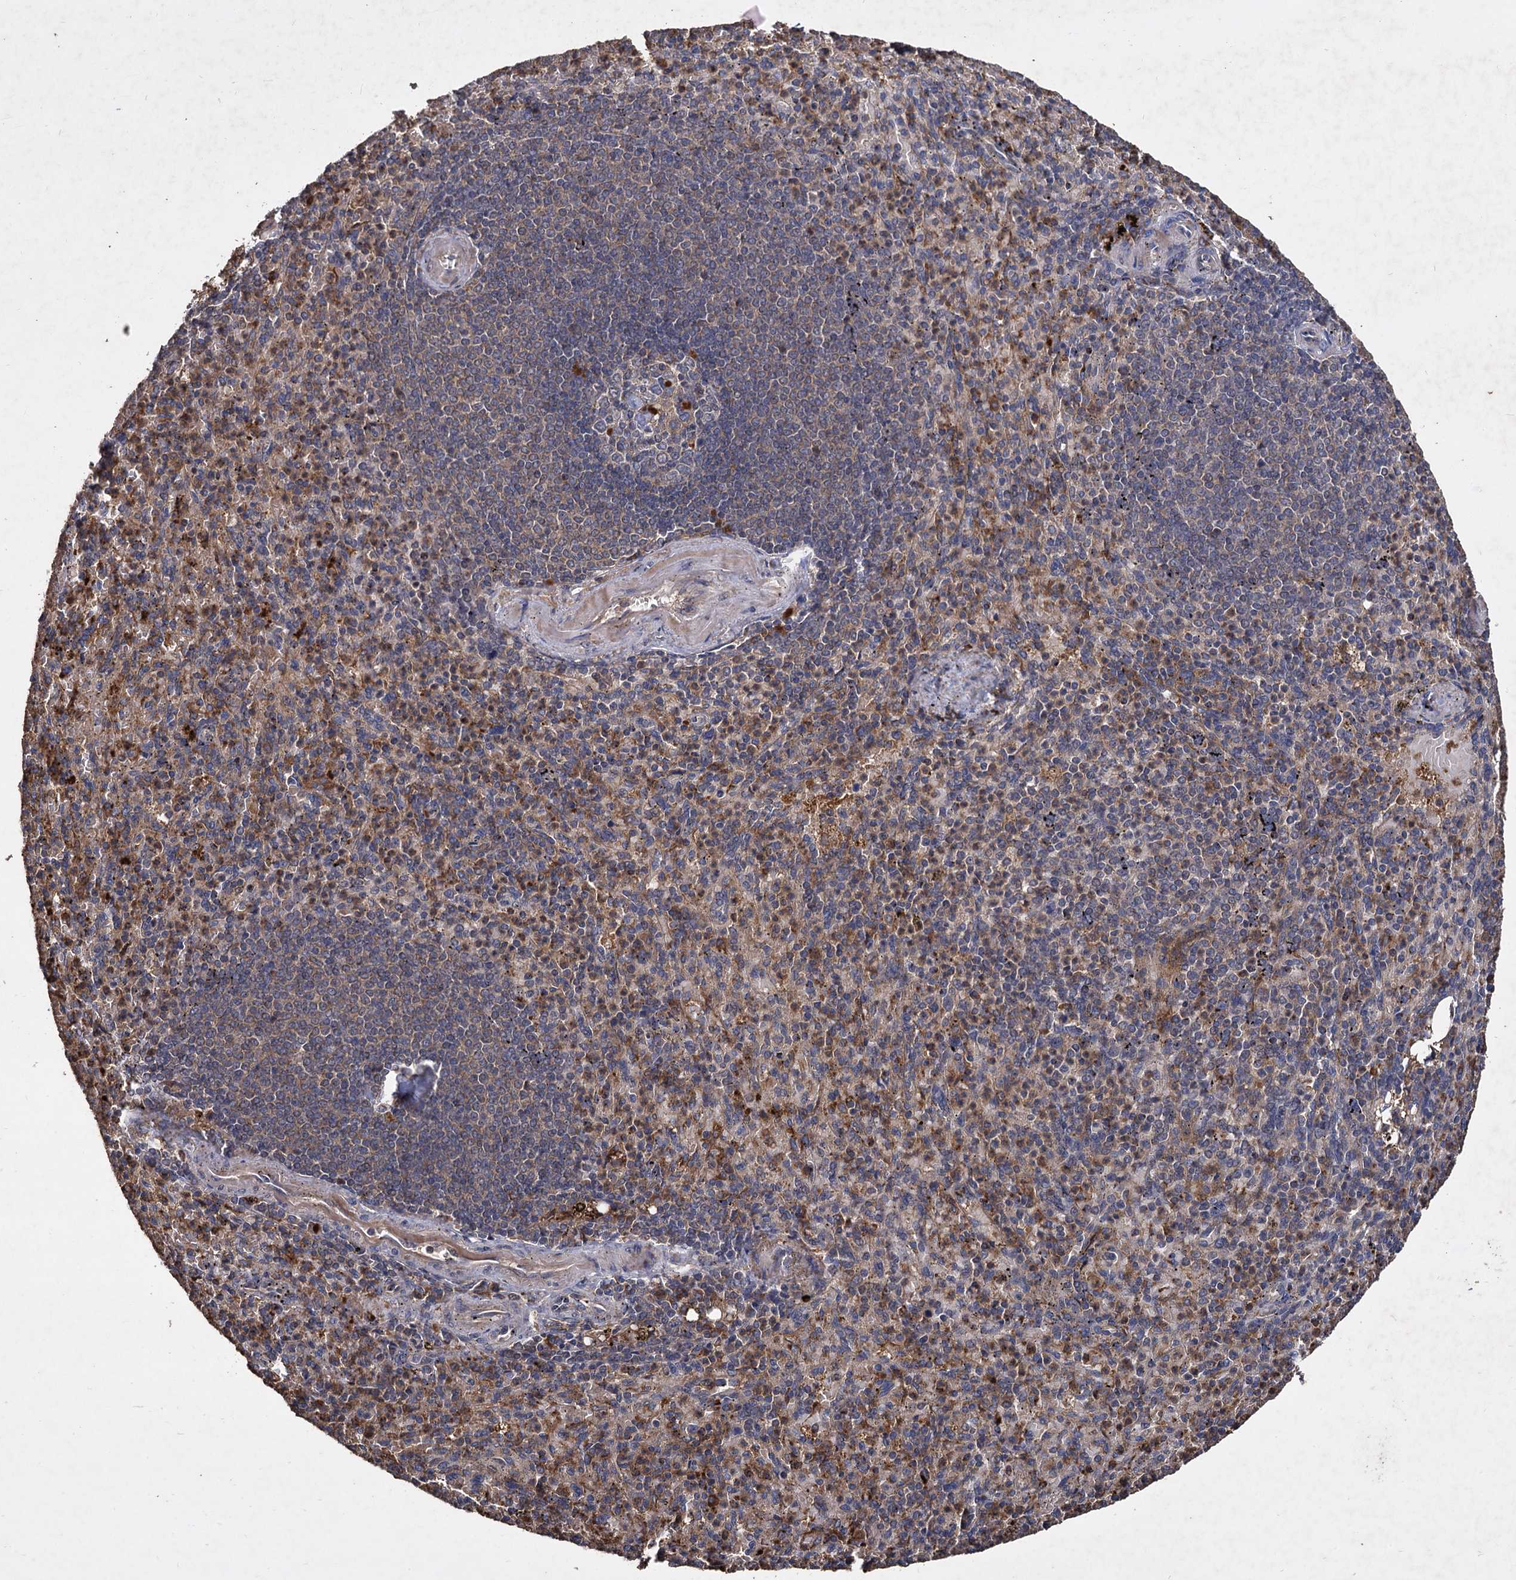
{"staining": {"intensity": "moderate", "quantity": "25%-75%", "location": "cytoplasmic/membranous"}, "tissue": "spleen", "cell_type": "Cells in red pulp", "image_type": "normal", "snomed": [{"axis": "morphology", "description": "Normal tissue, NOS"}, {"axis": "topography", "description": "Spleen"}], "caption": "Immunohistochemistry of normal human spleen displays medium levels of moderate cytoplasmic/membranous positivity in approximately 25%-75% of cells in red pulp.", "gene": "GCLC", "patient": {"sex": "female", "age": 74}}